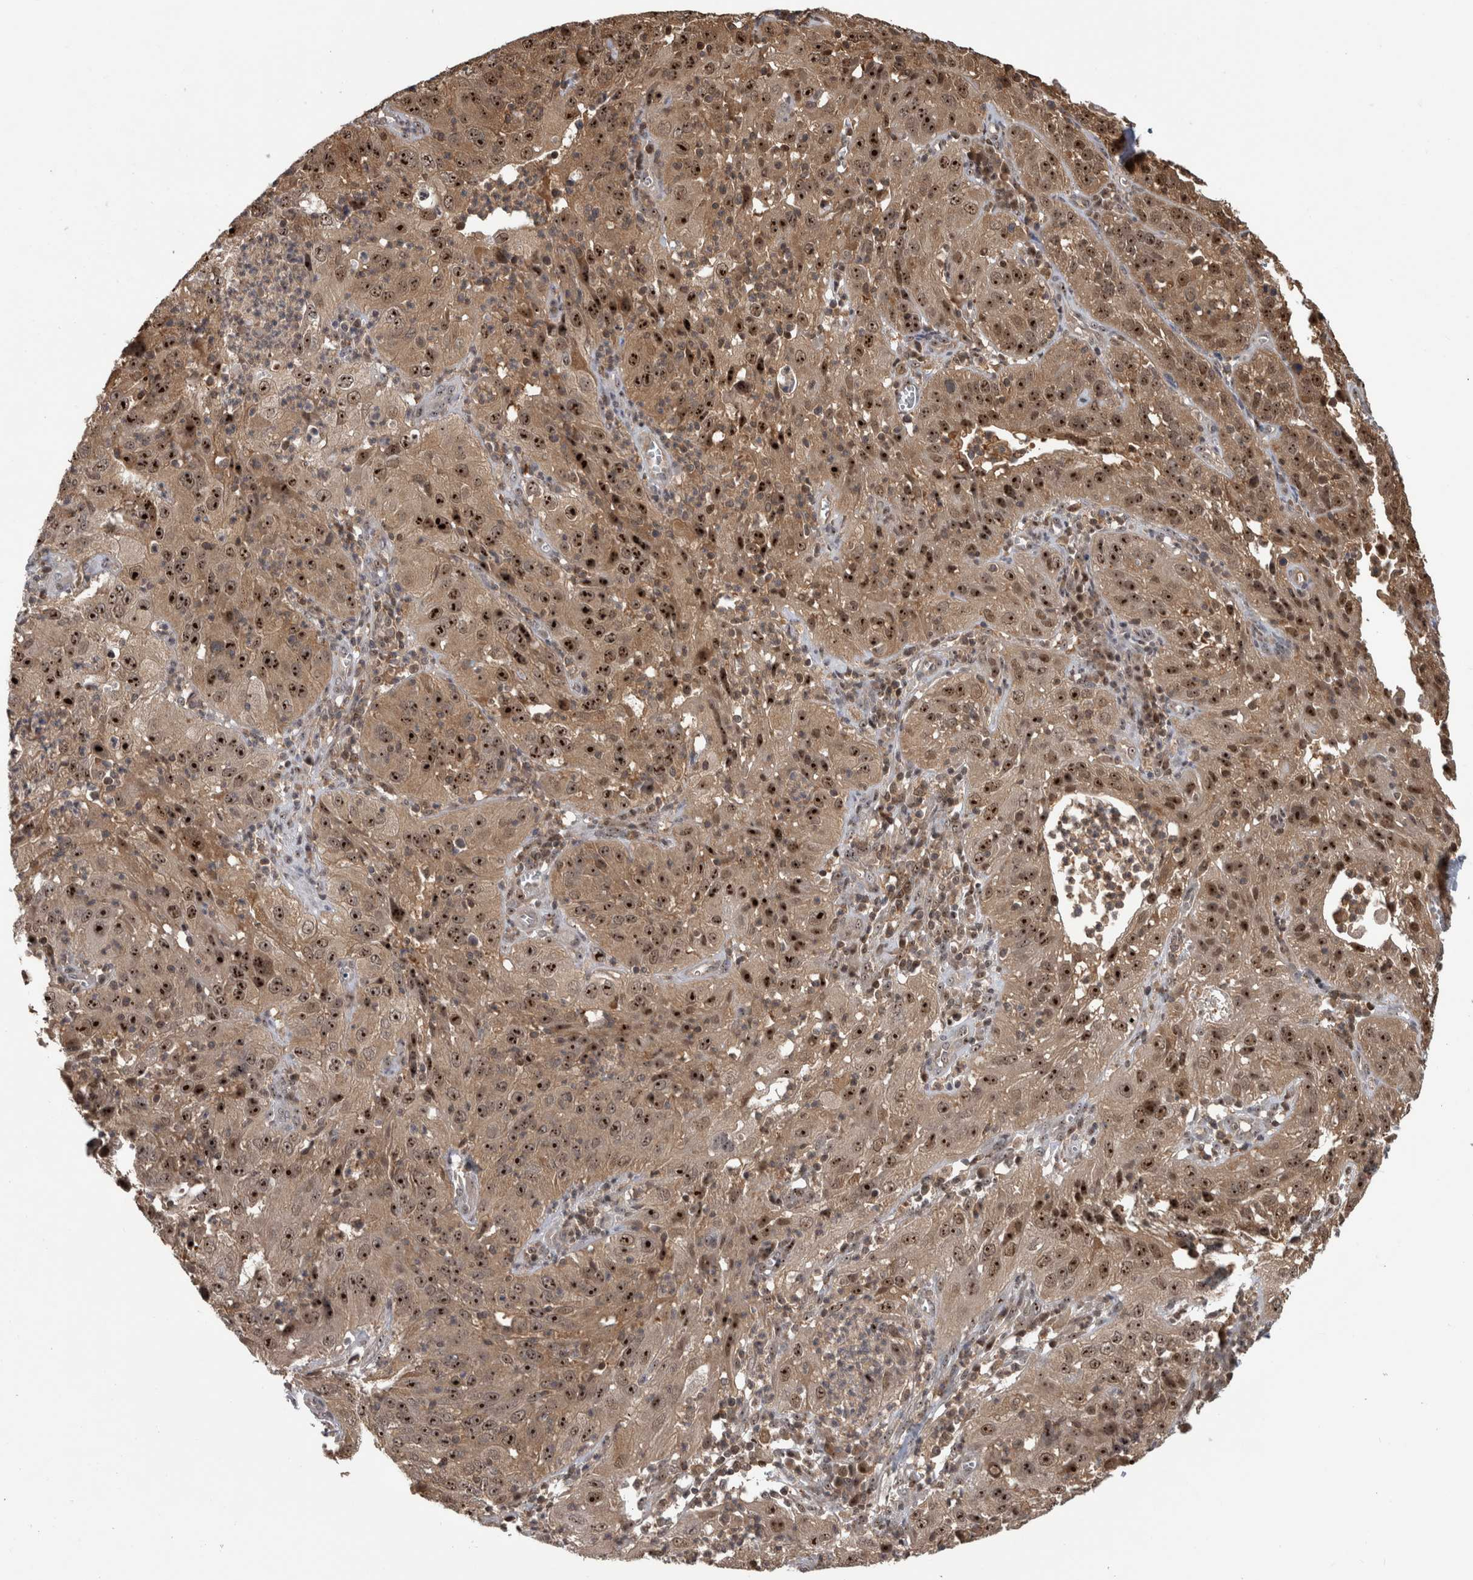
{"staining": {"intensity": "strong", "quantity": ">75%", "location": "cytoplasmic/membranous,nuclear"}, "tissue": "cervical cancer", "cell_type": "Tumor cells", "image_type": "cancer", "snomed": [{"axis": "morphology", "description": "Squamous cell carcinoma, NOS"}, {"axis": "topography", "description": "Cervix"}], "caption": "Human cervical cancer stained for a protein (brown) exhibits strong cytoplasmic/membranous and nuclear positive expression in approximately >75% of tumor cells.", "gene": "TDRD7", "patient": {"sex": "female", "age": 32}}